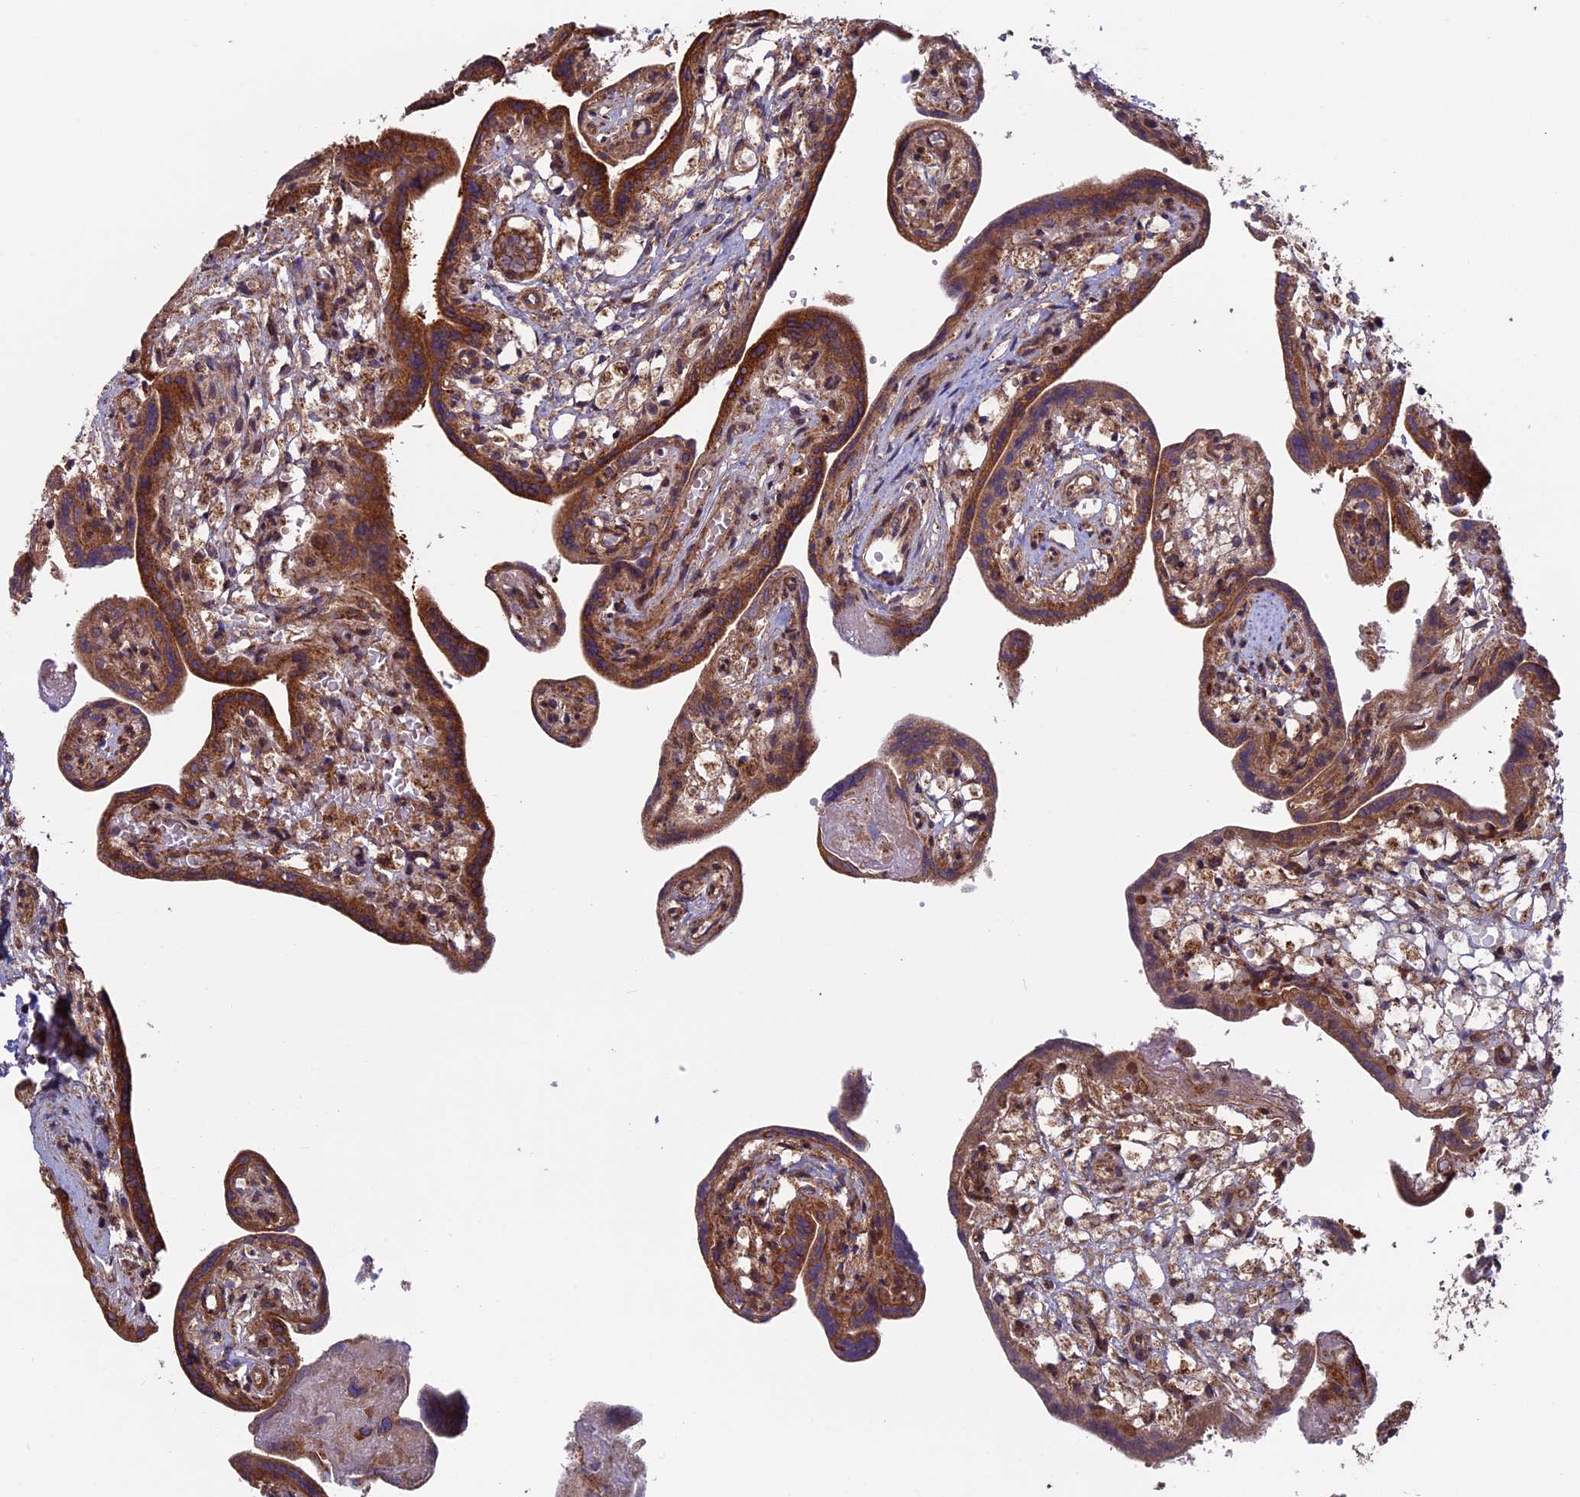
{"staining": {"intensity": "strong", "quantity": ">75%", "location": "cytoplasmic/membranous"}, "tissue": "placenta", "cell_type": "Trophoblastic cells", "image_type": "normal", "snomed": [{"axis": "morphology", "description": "Normal tissue, NOS"}, {"axis": "topography", "description": "Placenta"}], "caption": "This histopathology image reveals normal placenta stained with immunohistochemistry (IHC) to label a protein in brown. The cytoplasmic/membranous of trophoblastic cells show strong positivity for the protein. Nuclei are counter-stained blue.", "gene": "CCDC8", "patient": {"sex": "female", "age": 37}}